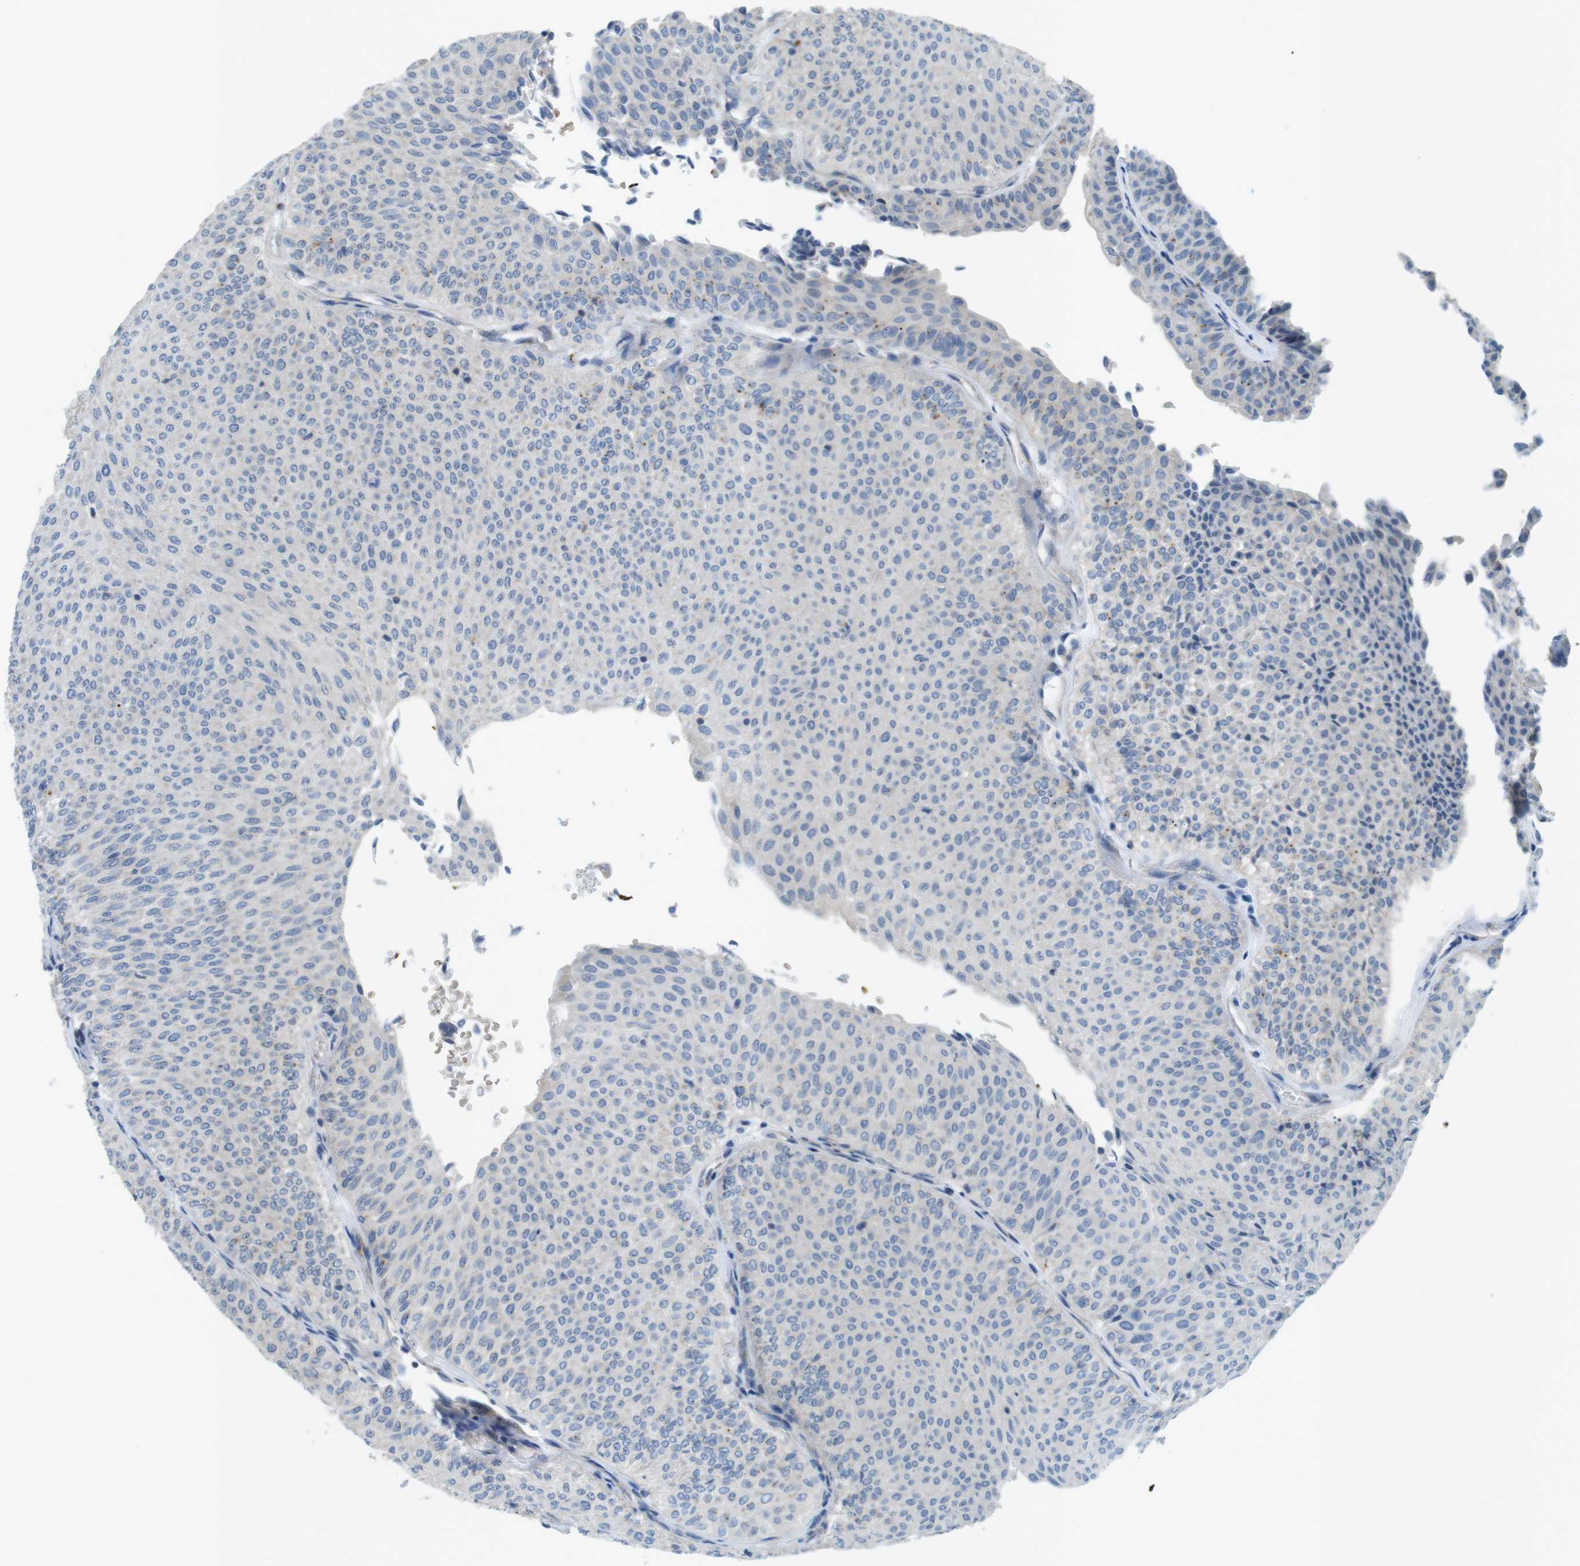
{"staining": {"intensity": "negative", "quantity": "none", "location": "none"}, "tissue": "urothelial cancer", "cell_type": "Tumor cells", "image_type": "cancer", "snomed": [{"axis": "morphology", "description": "Urothelial carcinoma, Low grade"}, {"axis": "topography", "description": "Urinary bladder"}], "caption": "IHC of urothelial cancer exhibits no expression in tumor cells.", "gene": "TYW1", "patient": {"sex": "male", "age": 78}}